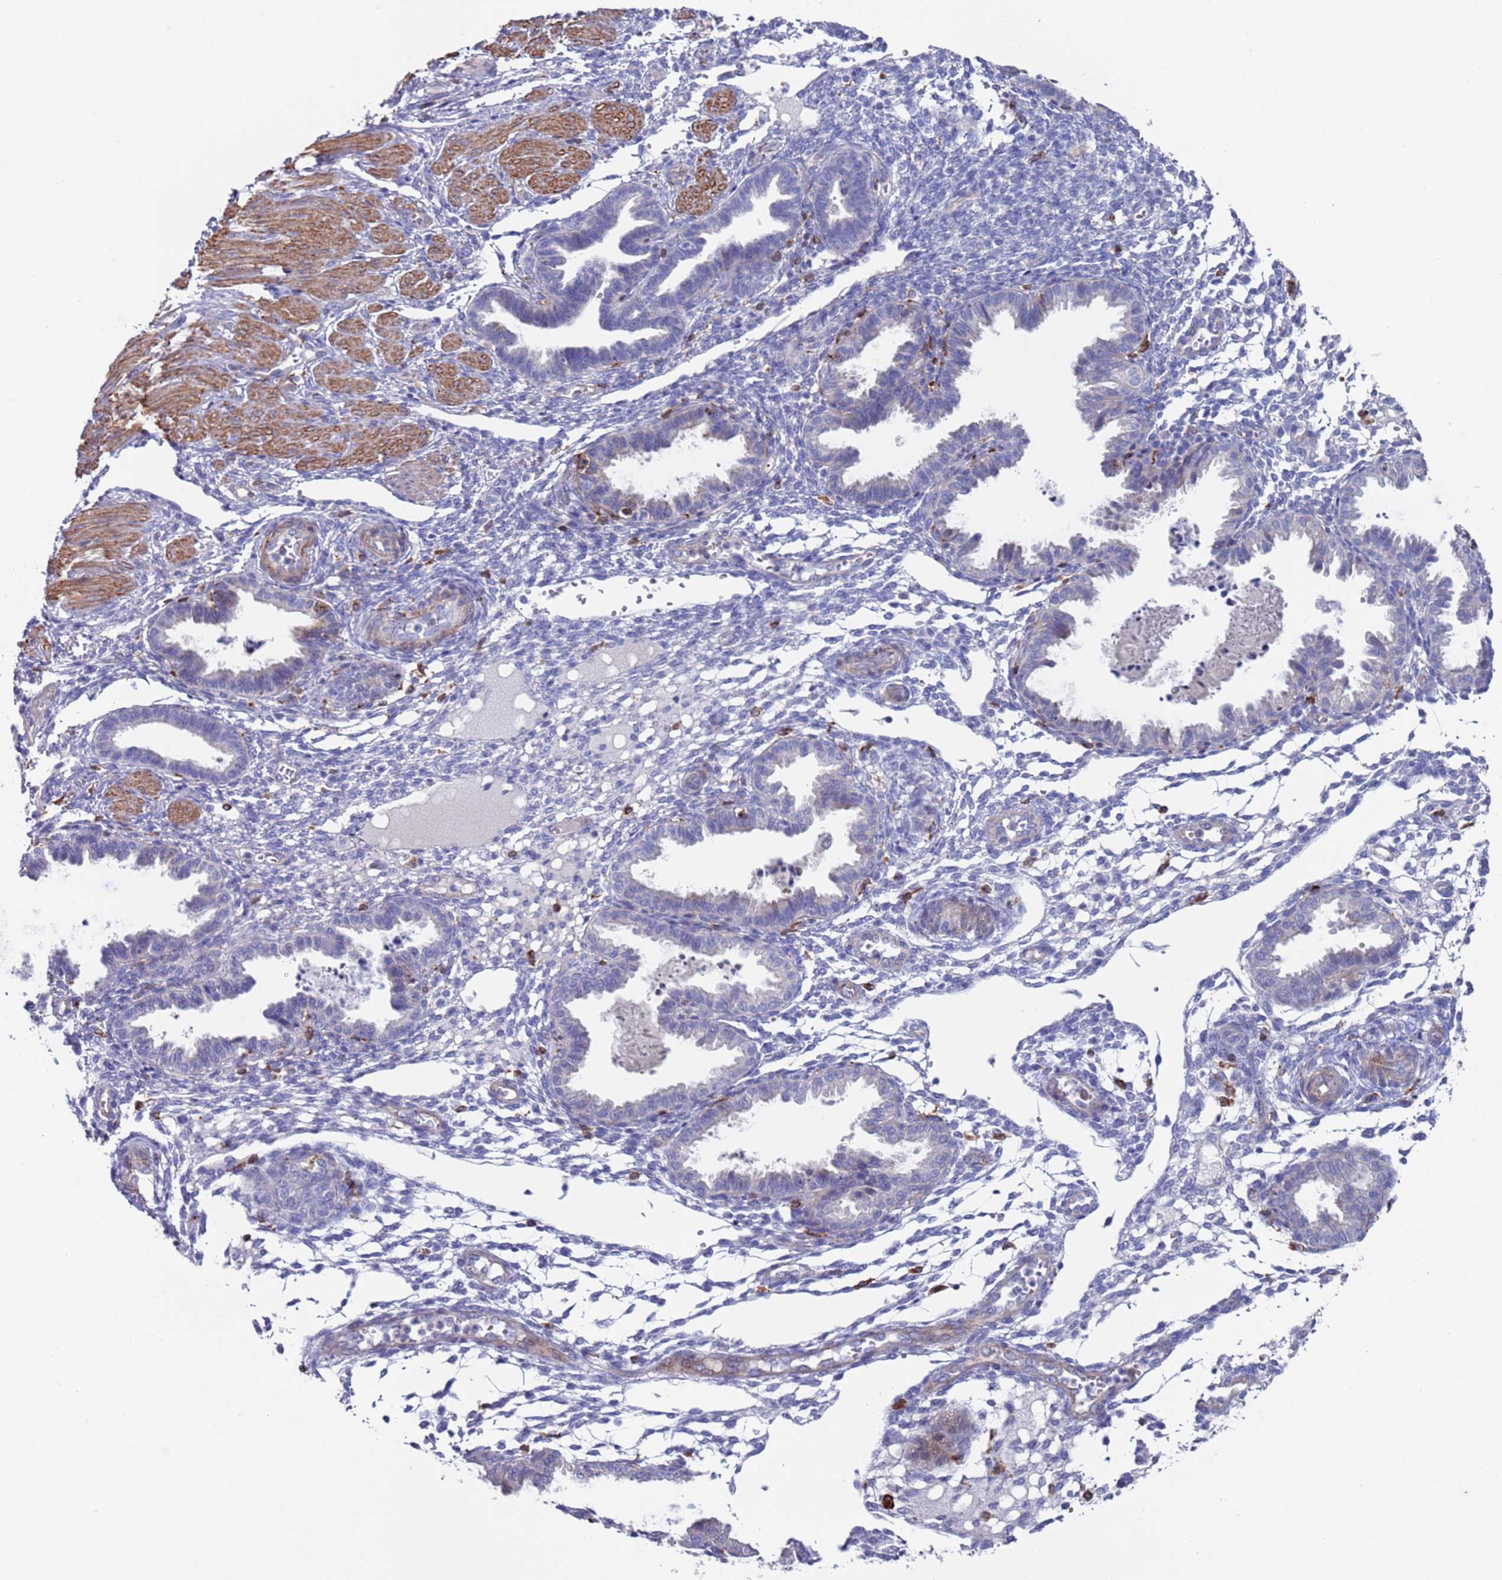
{"staining": {"intensity": "negative", "quantity": "none", "location": "none"}, "tissue": "endometrium", "cell_type": "Cells in endometrial stroma", "image_type": "normal", "snomed": [{"axis": "morphology", "description": "Normal tissue, NOS"}, {"axis": "topography", "description": "Endometrium"}], "caption": "Micrograph shows no protein positivity in cells in endometrial stroma of benign endometrium. (DAB immunohistochemistry (IHC), high magnification).", "gene": "GREB1L", "patient": {"sex": "female", "age": 33}}